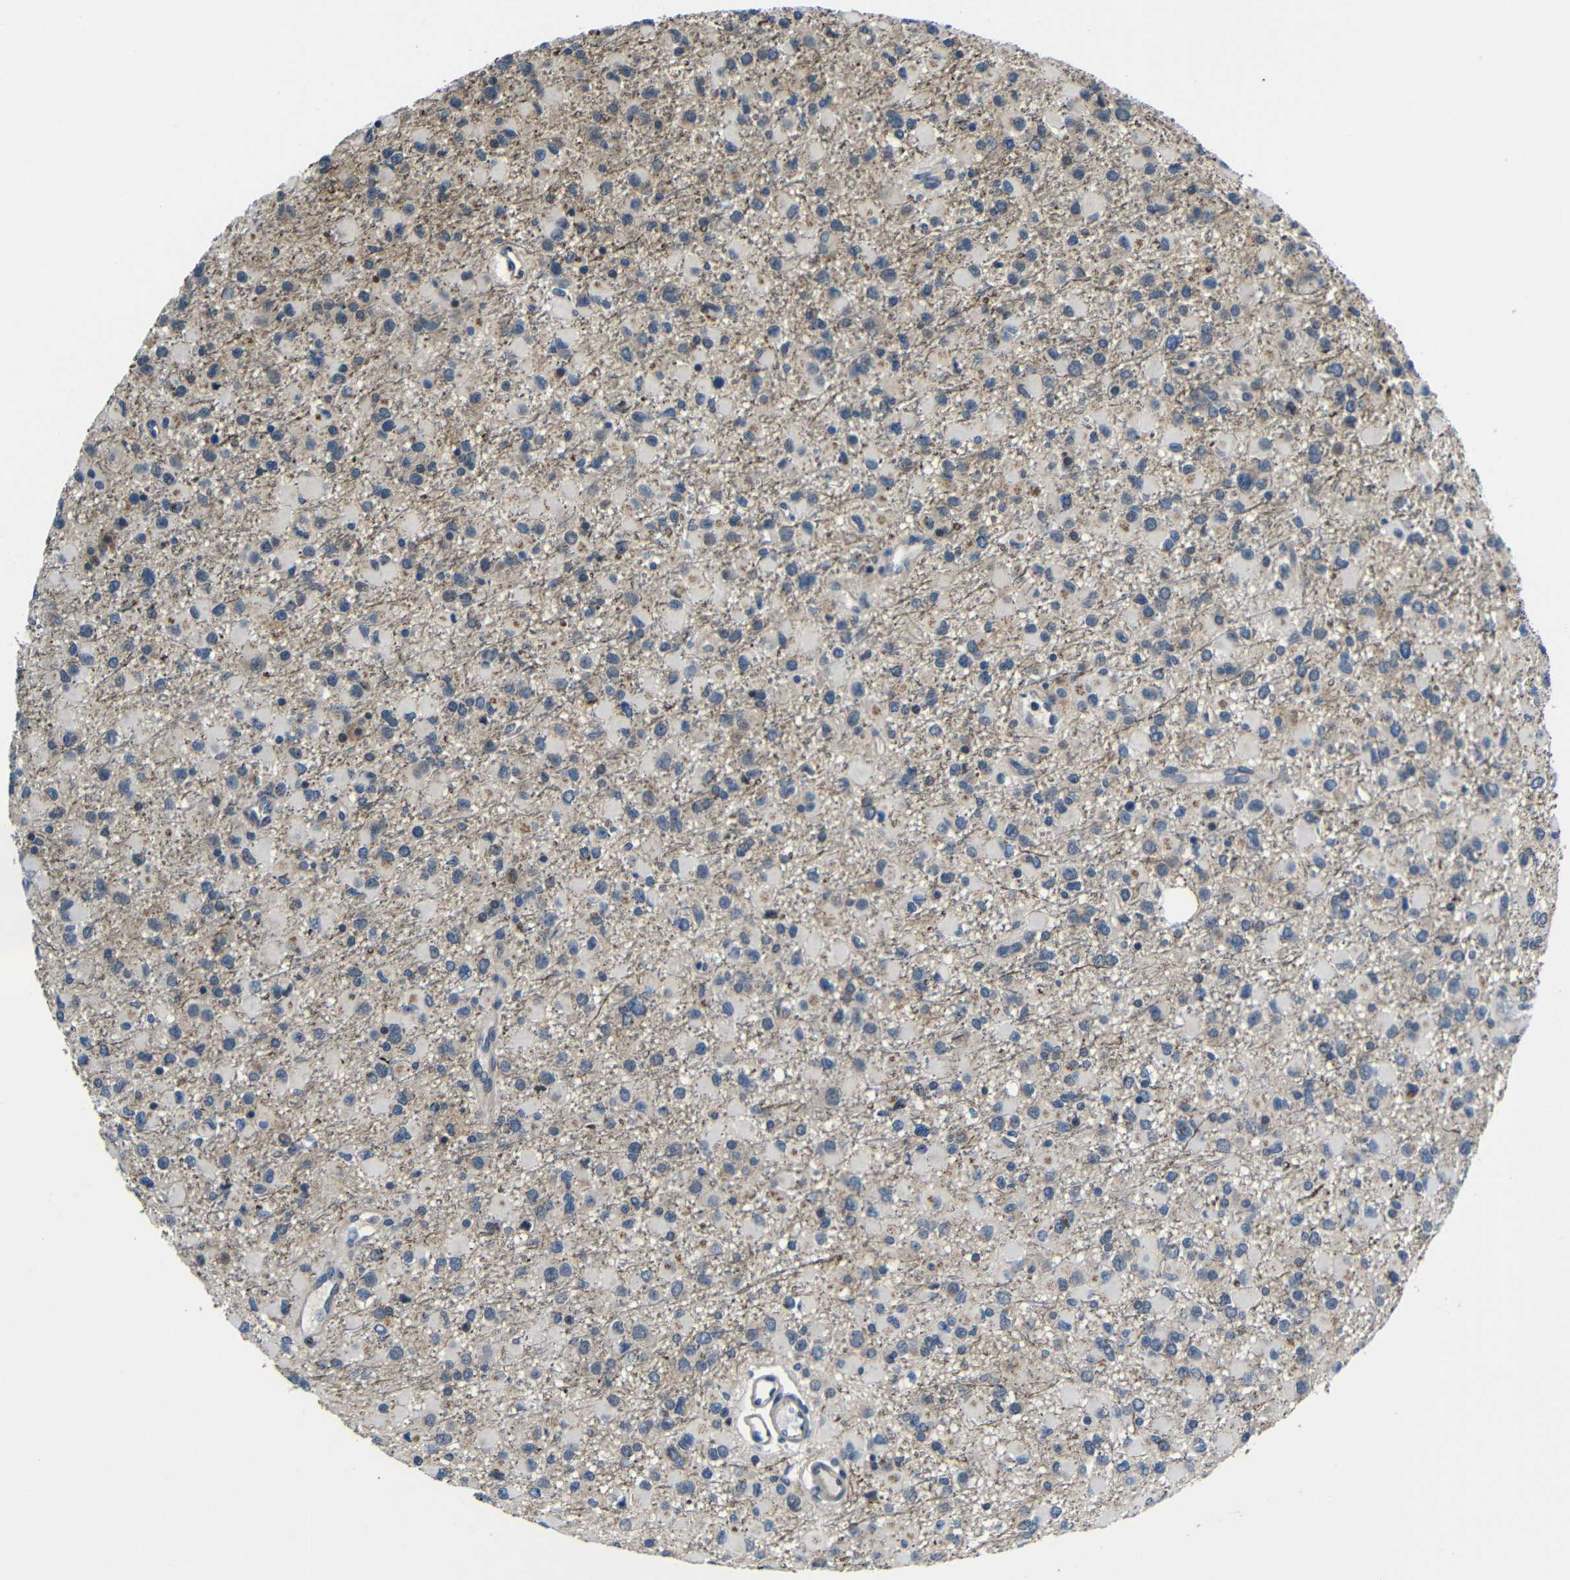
{"staining": {"intensity": "negative", "quantity": "none", "location": "none"}, "tissue": "glioma", "cell_type": "Tumor cells", "image_type": "cancer", "snomed": [{"axis": "morphology", "description": "Glioma, malignant, Low grade"}, {"axis": "topography", "description": "Brain"}], "caption": "This is a micrograph of immunohistochemistry (IHC) staining of malignant low-grade glioma, which shows no expression in tumor cells. Nuclei are stained in blue.", "gene": "ZNF90", "patient": {"sex": "male", "age": 42}}